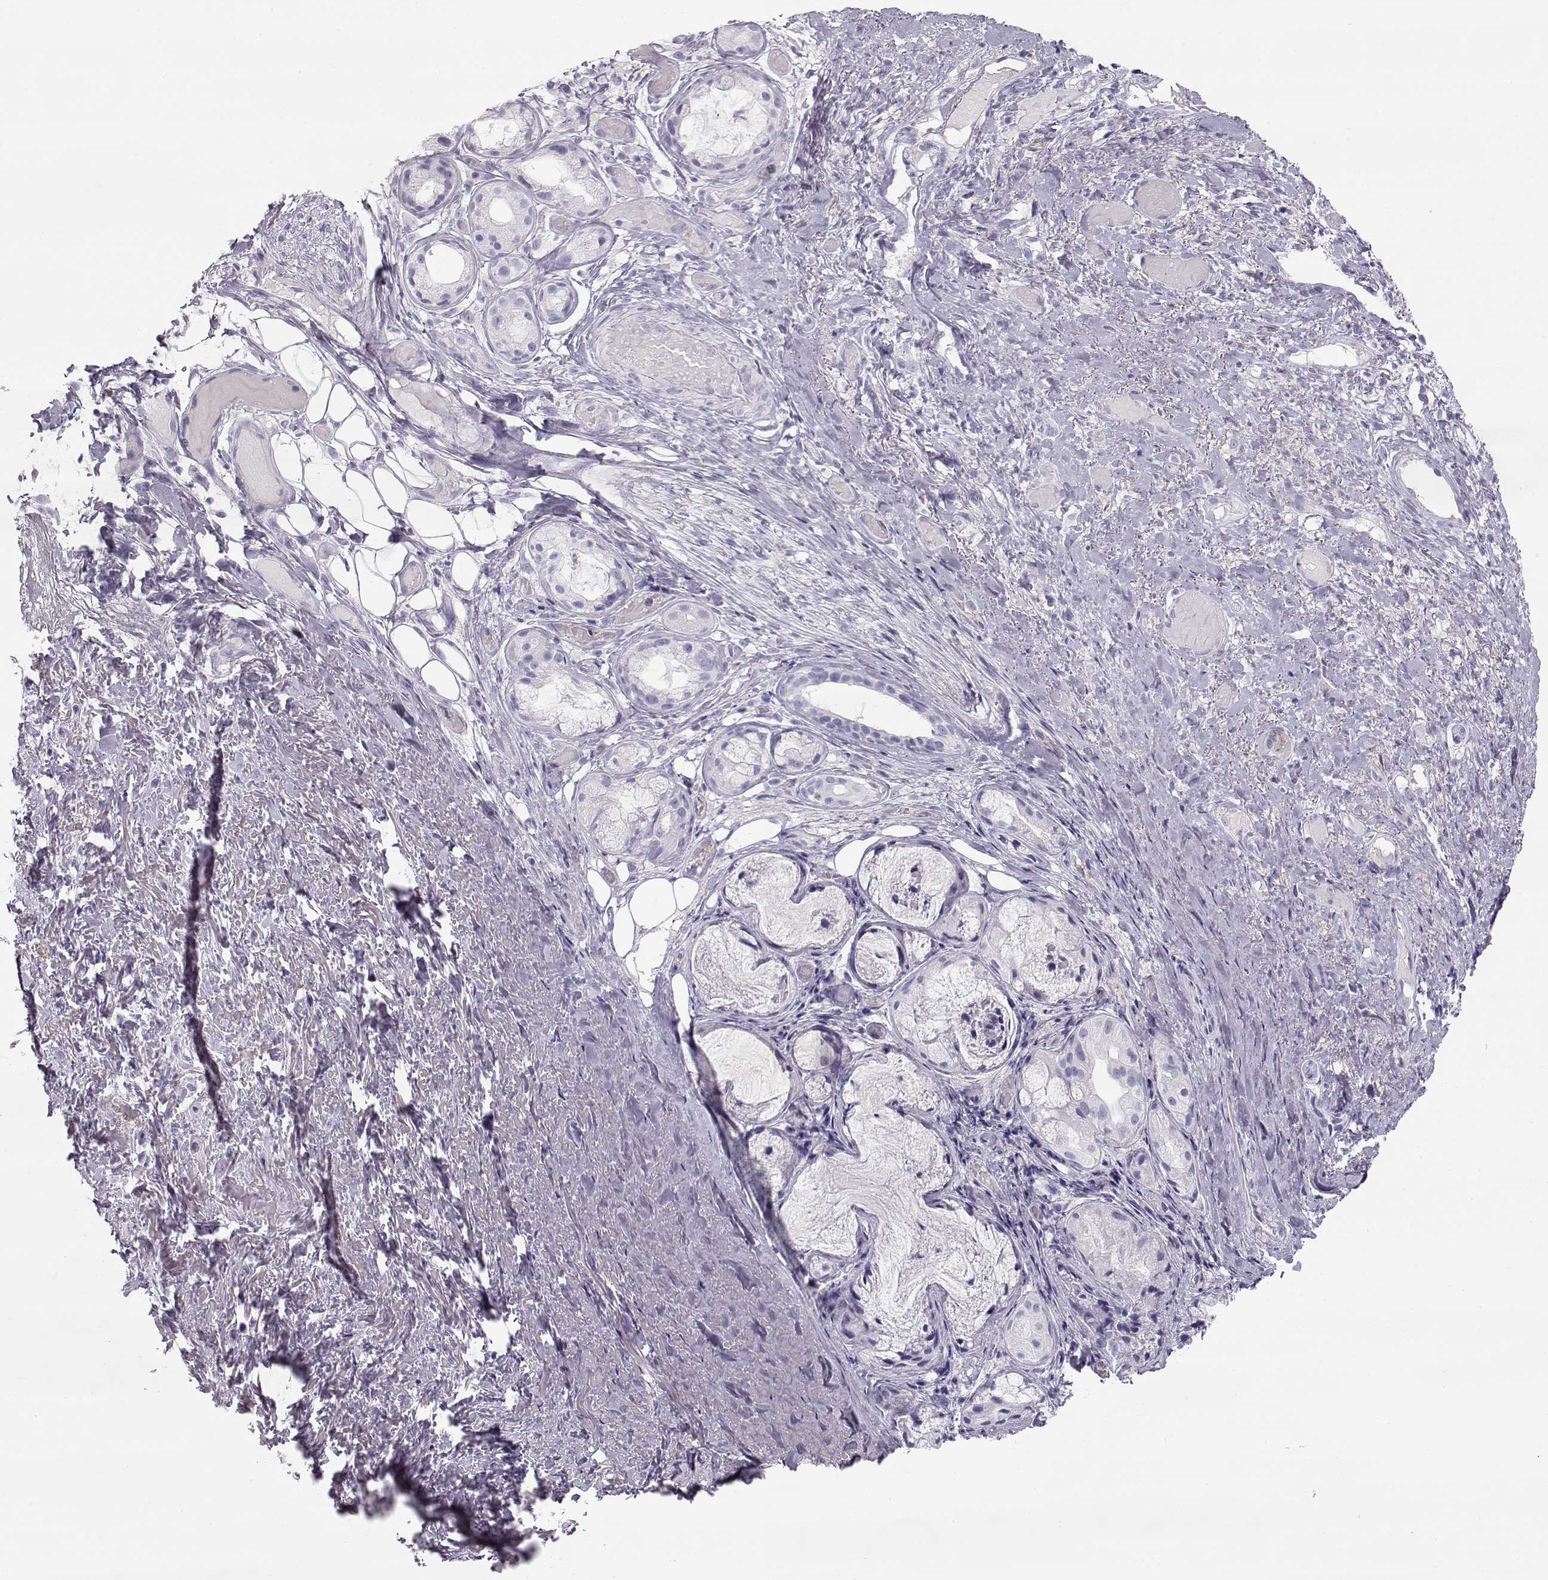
{"staining": {"intensity": "negative", "quantity": "none", "location": "none"}, "tissue": "adipose tissue", "cell_type": "Adipocytes", "image_type": "normal", "snomed": [{"axis": "morphology", "description": "Normal tissue, NOS"}, {"axis": "topography", "description": "Cartilage tissue"}], "caption": "DAB (3,3'-diaminobenzidine) immunohistochemical staining of unremarkable human adipose tissue shows no significant positivity in adipocytes.", "gene": "MIP", "patient": {"sex": "male", "age": 62}}